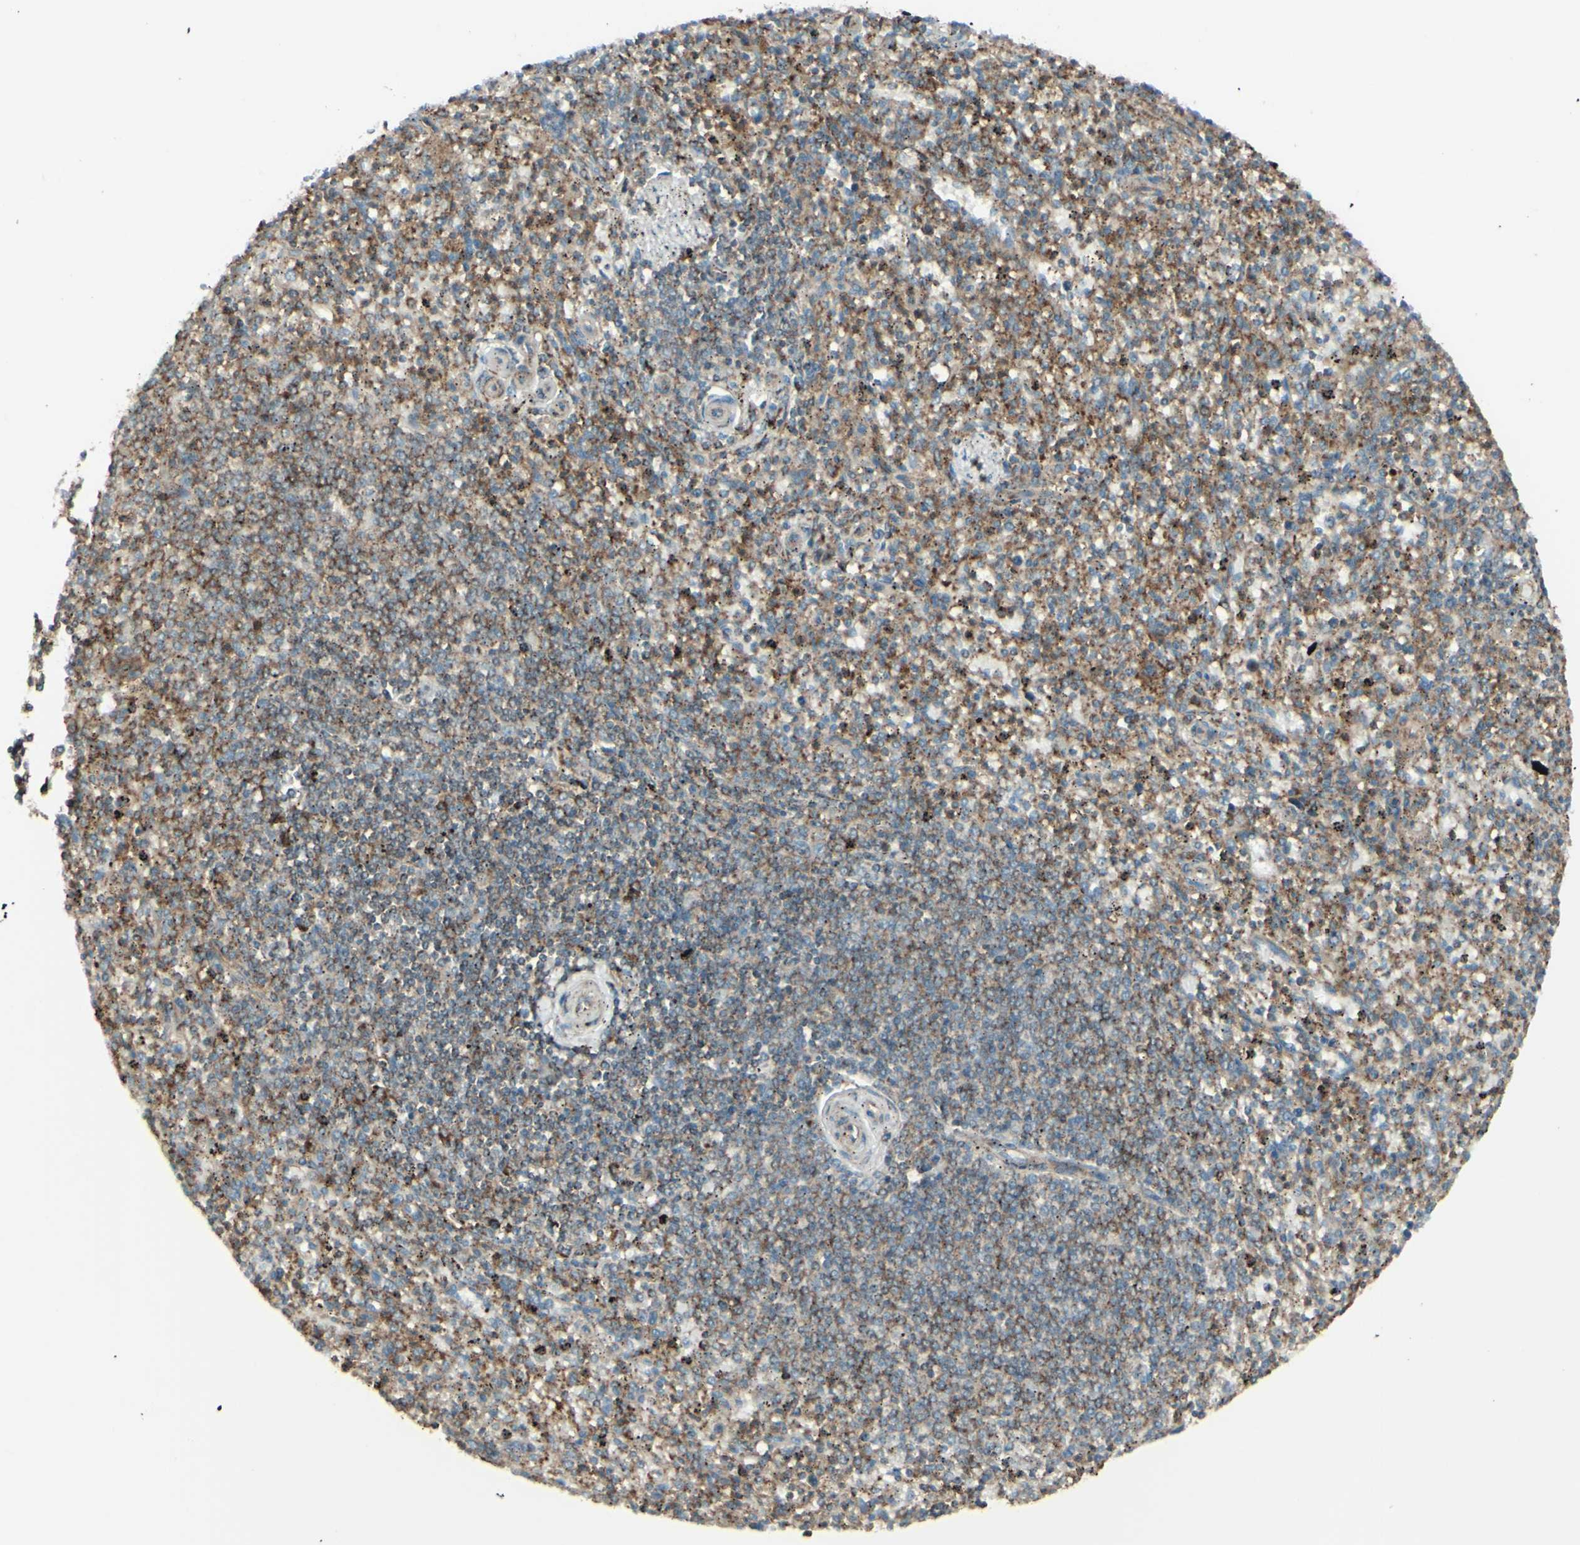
{"staining": {"intensity": "strong", "quantity": ">75%", "location": "cytoplasmic/membranous"}, "tissue": "spleen", "cell_type": "Cells in red pulp", "image_type": "normal", "snomed": [{"axis": "morphology", "description": "Normal tissue, NOS"}, {"axis": "topography", "description": "Spleen"}], "caption": "Immunohistochemistry (IHC) (DAB) staining of unremarkable spleen reveals strong cytoplasmic/membranous protein expression in approximately >75% of cells in red pulp.", "gene": "NAPA", "patient": {"sex": "male", "age": 72}}